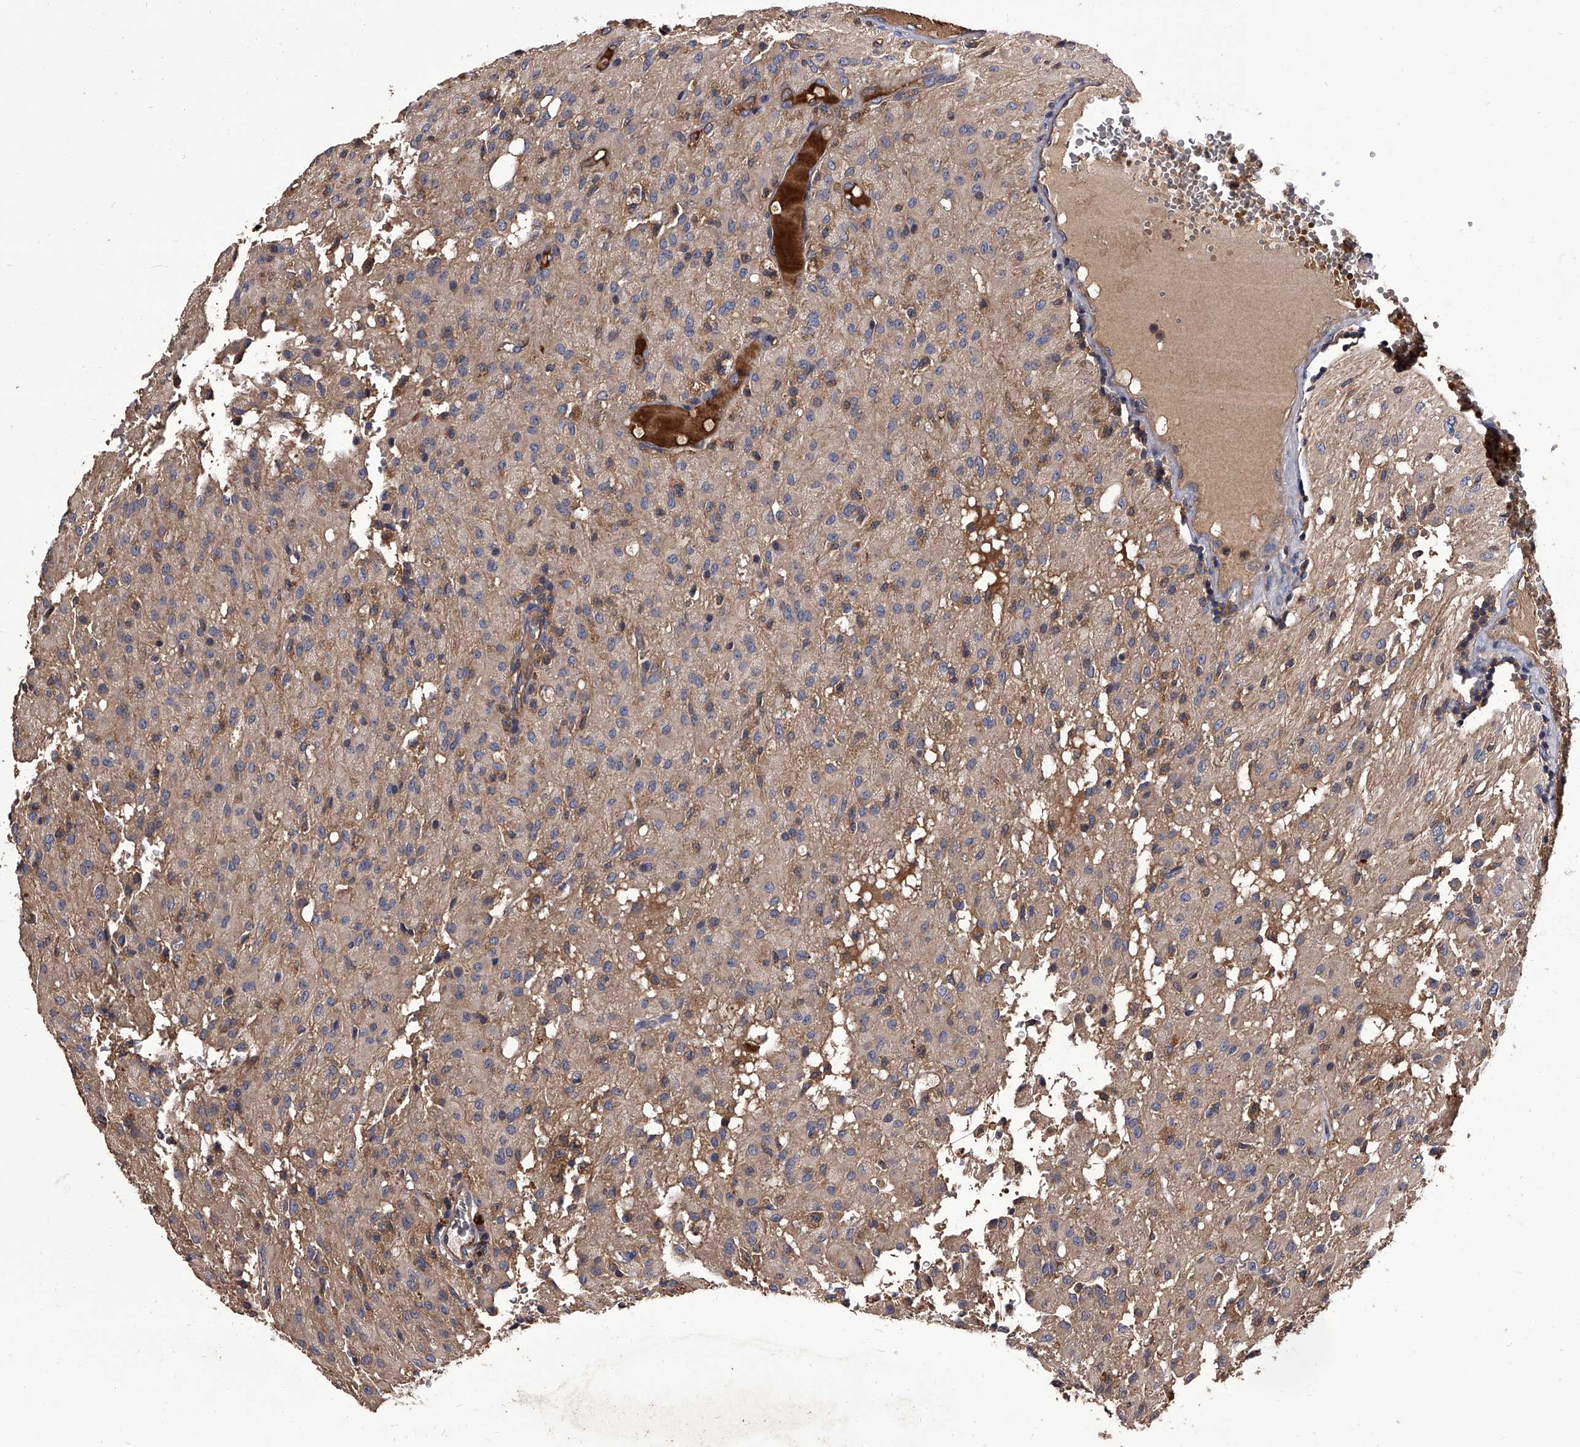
{"staining": {"intensity": "negative", "quantity": "none", "location": "none"}, "tissue": "glioma", "cell_type": "Tumor cells", "image_type": "cancer", "snomed": [{"axis": "morphology", "description": "Glioma, malignant, High grade"}, {"axis": "topography", "description": "Brain"}], "caption": "The image shows no significant positivity in tumor cells of glioma.", "gene": "STK36", "patient": {"sex": "female", "age": 59}}